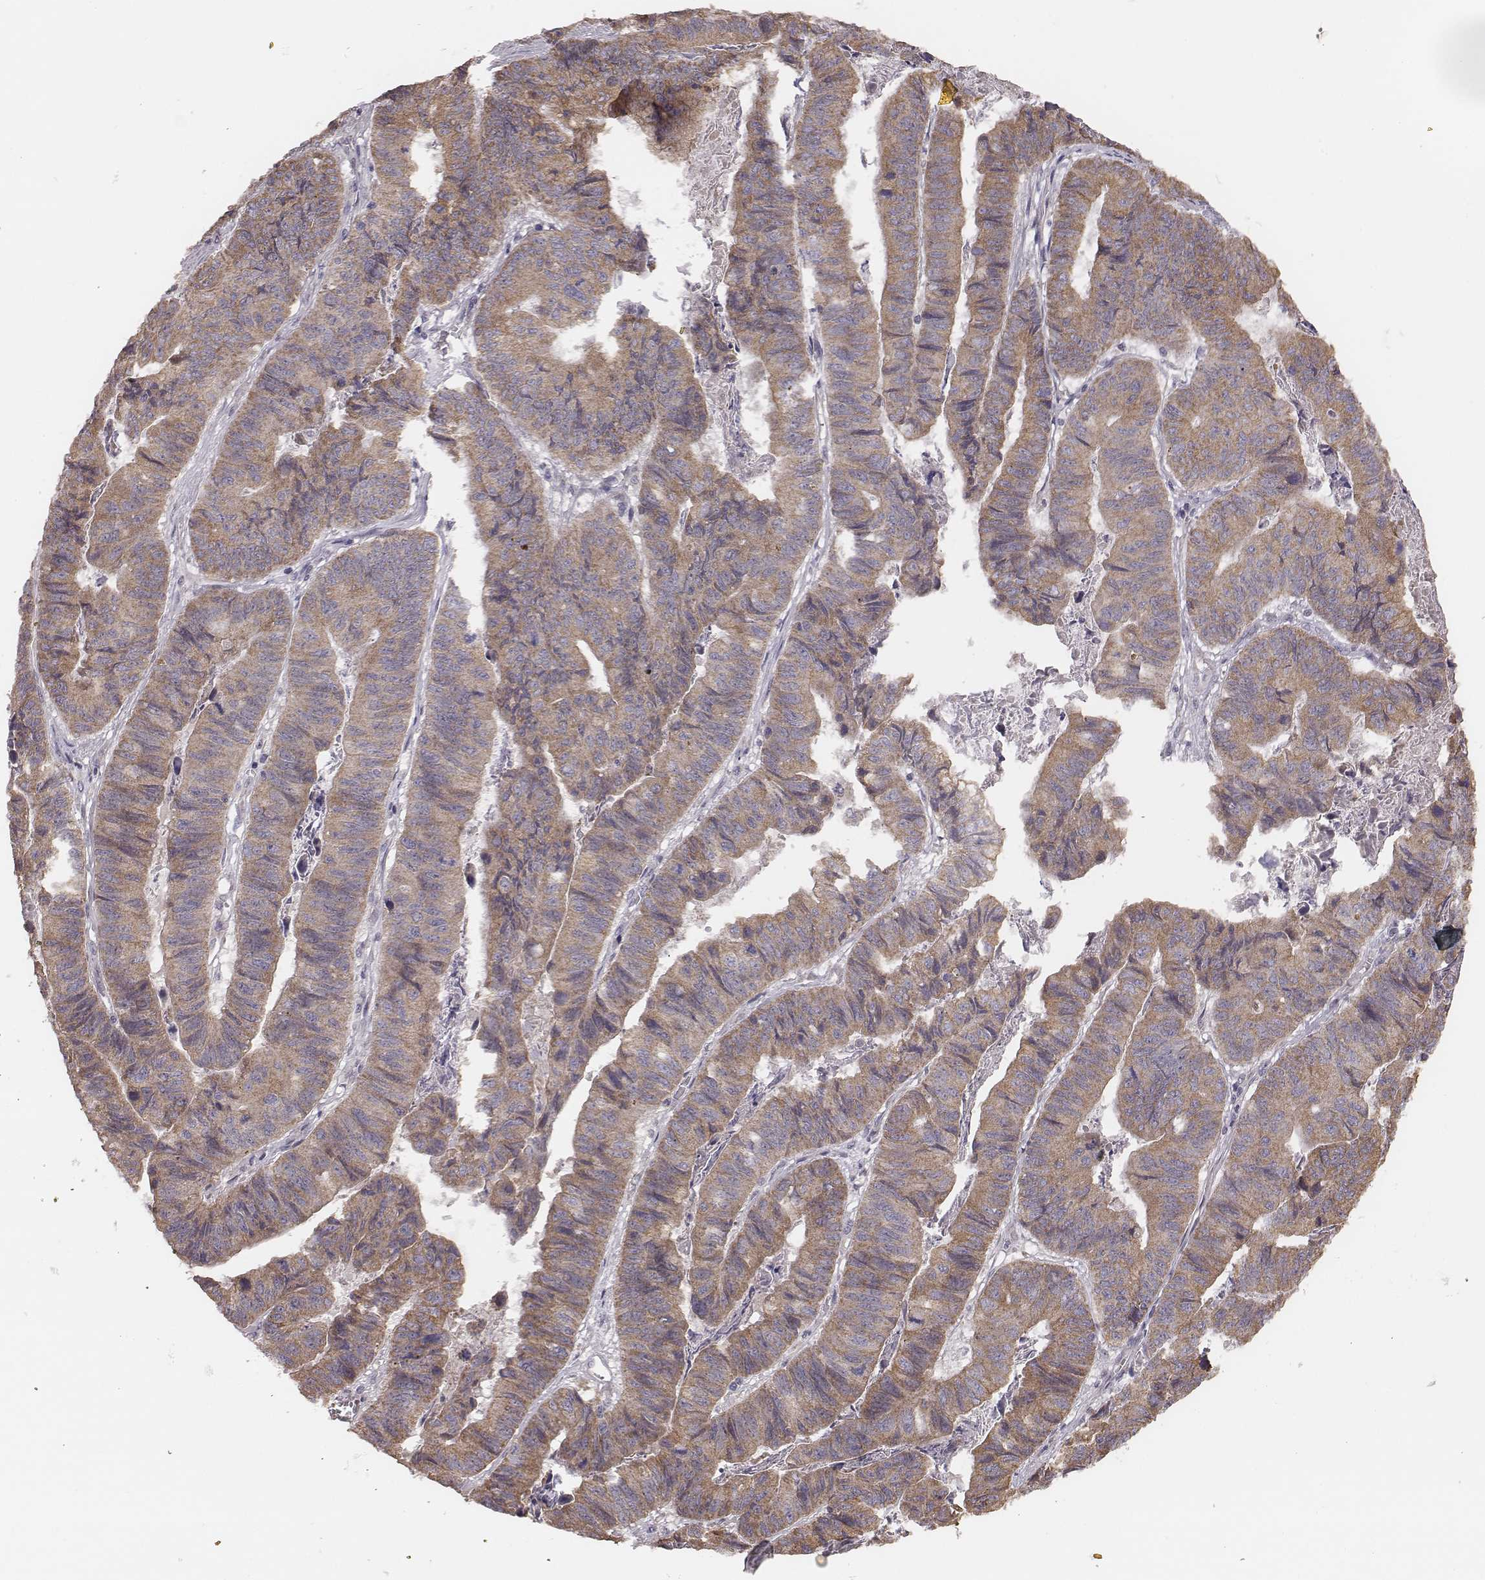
{"staining": {"intensity": "weak", "quantity": ">75%", "location": "cytoplasmic/membranous"}, "tissue": "stomach cancer", "cell_type": "Tumor cells", "image_type": "cancer", "snomed": [{"axis": "morphology", "description": "Adenocarcinoma, NOS"}, {"axis": "topography", "description": "Stomach, lower"}], "caption": "Stomach cancer (adenocarcinoma) was stained to show a protein in brown. There is low levels of weak cytoplasmic/membranous positivity in about >75% of tumor cells.", "gene": "HAVCR1", "patient": {"sex": "male", "age": 77}}